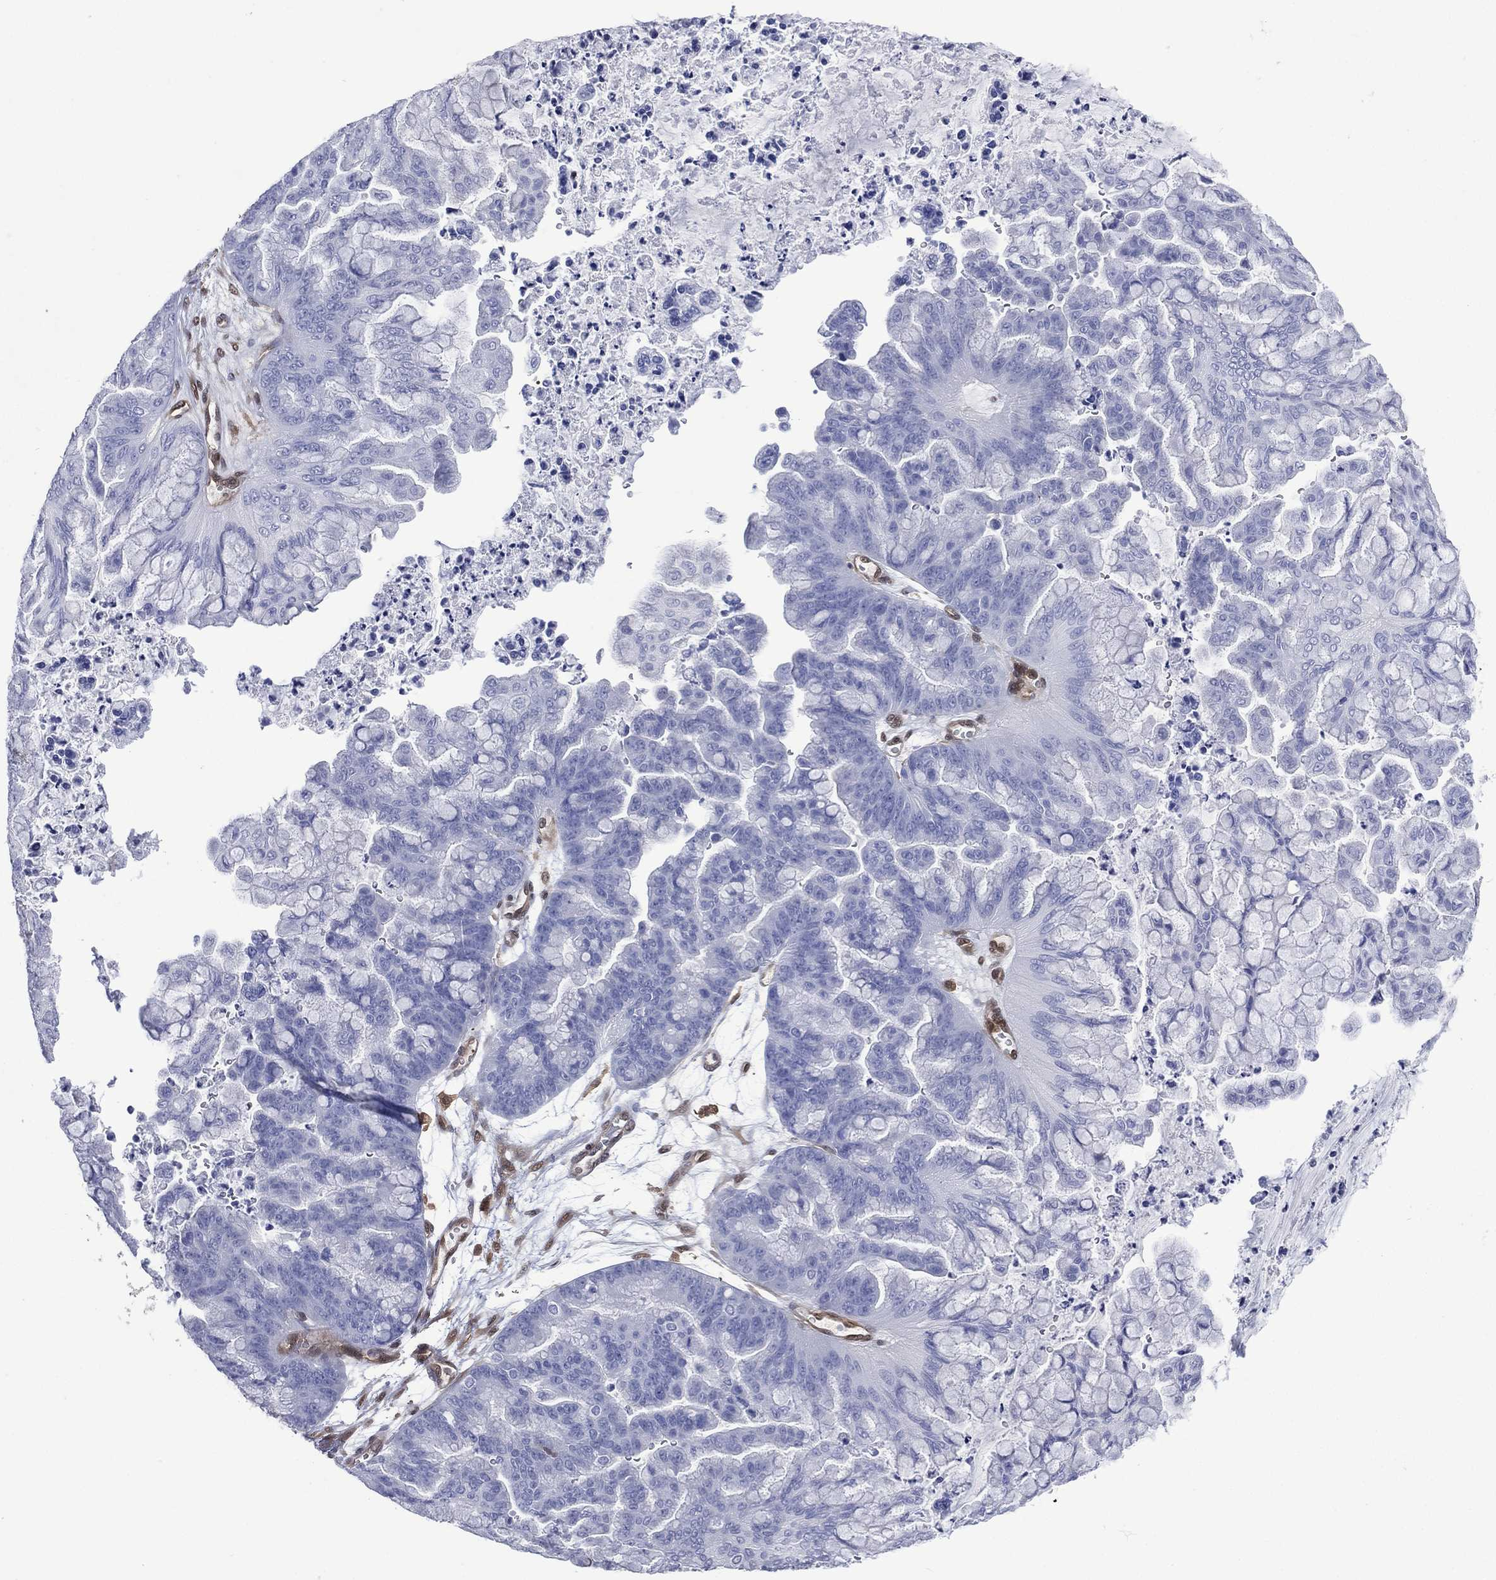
{"staining": {"intensity": "negative", "quantity": "none", "location": "none"}, "tissue": "ovarian cancer", "cell_type": "Tumor cells", "image_type": "cancer", "snomed": [{"axis": "morphology", "description": "Cystadenocarcinoma, mucinous, NOS"}, {"axis": "topography", "description": "Ovary"}], "caption": "DAB immunohistochemical staining of human ovarian cancer exhibits no significant staining in tumor cells. The staining is performed using DAB brown chromogen with nuclei counter-stained in using hematoxylin.", "gene": "MTAP", "patient": {"sex": "female", "age": 67}}